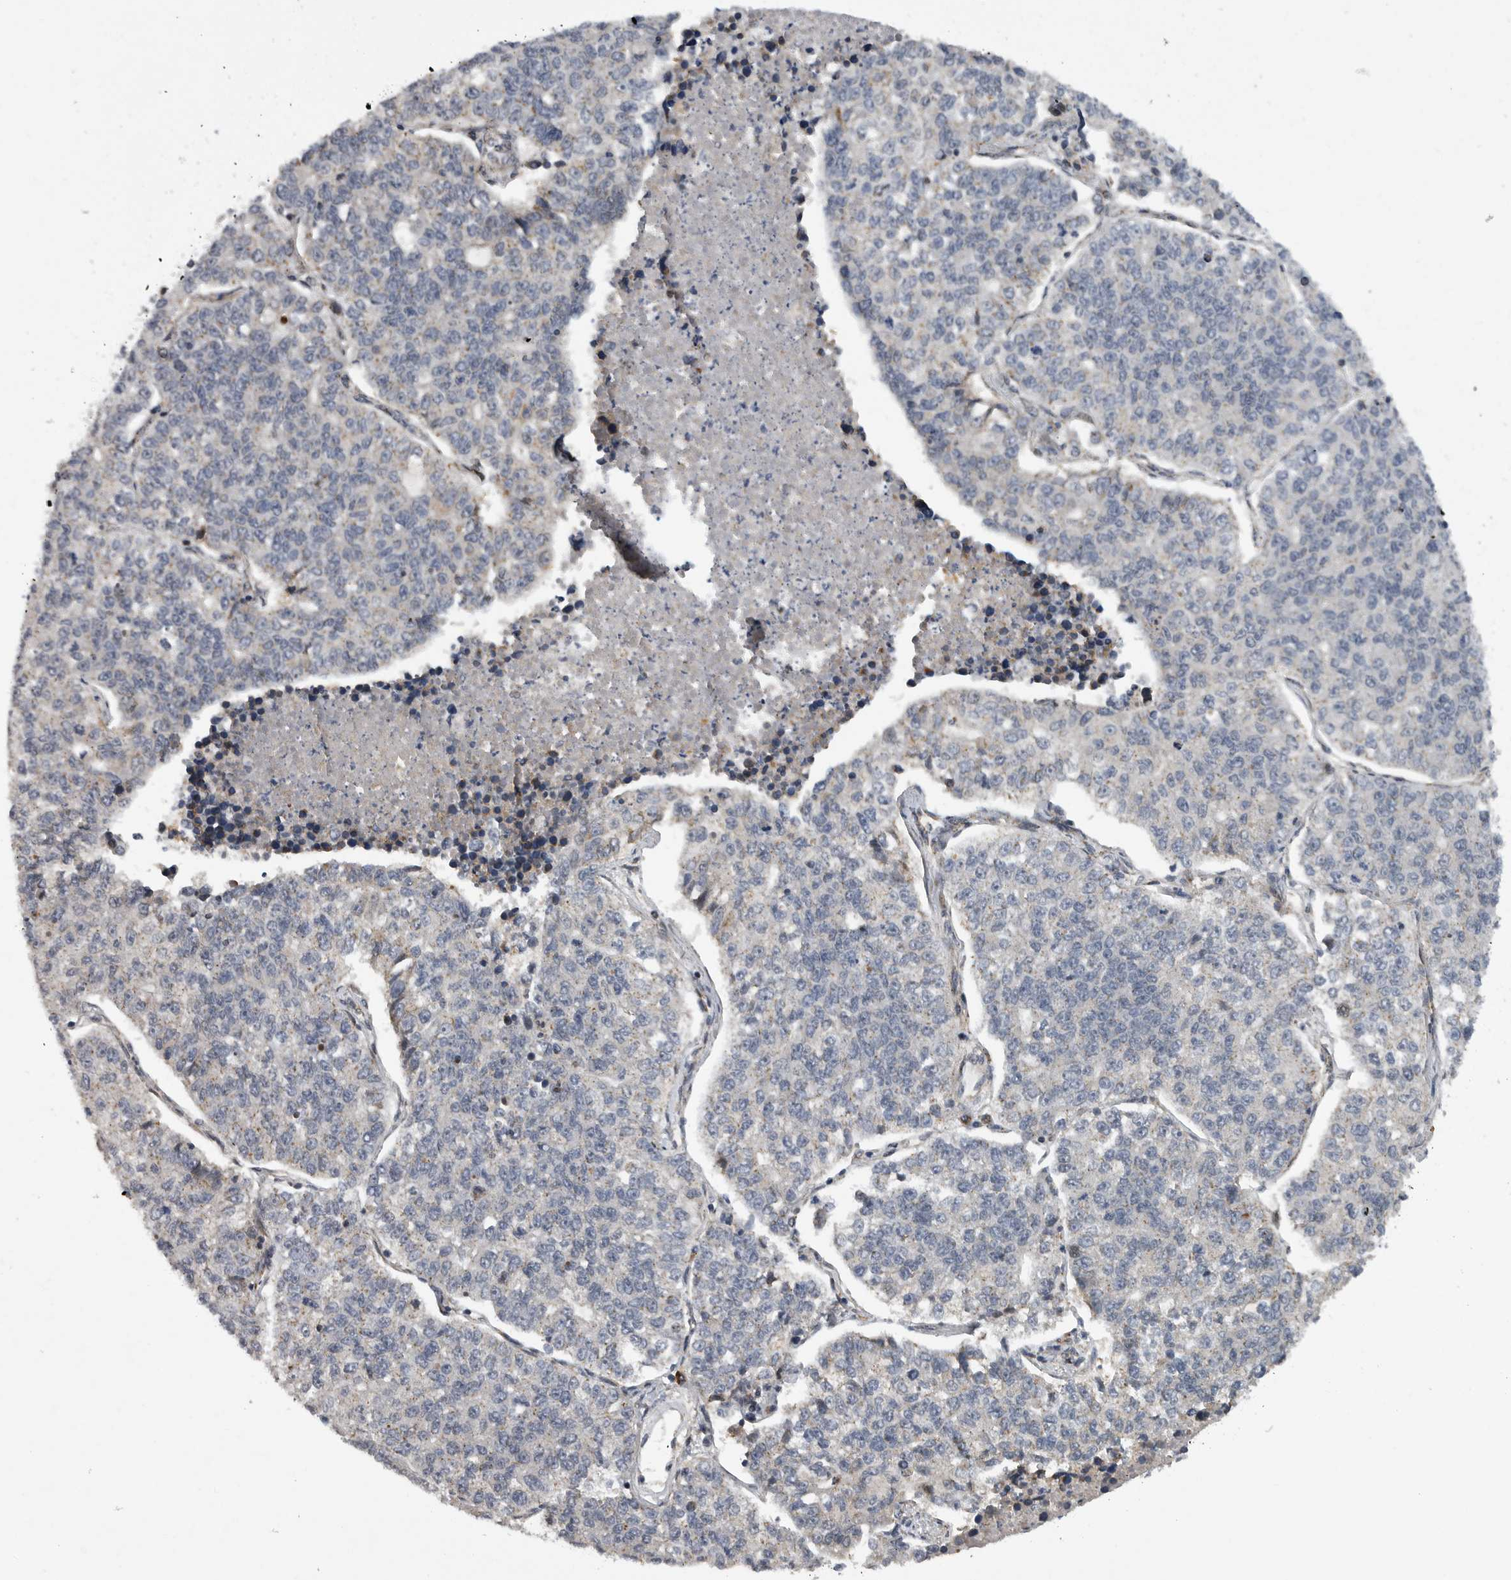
{"staining": {"intensity": "negative", "quantity": "none", "location": "none"}, "tissue": "lung cancer", "cell_type": "Tumor cells", "image_type": "cancer", "snomed": [{"axis": "morphology", "description": "Adenocarcinoma, NOS"}, {"axis": "topography", "description": "Lung"}], "caption": "Immunohistochemical staining of lung adenocarcinoma reveals no significant positivity in tumor cells.", "gene": "TMPRSS11F", "patient": {"sex": "male", "age": 49}}